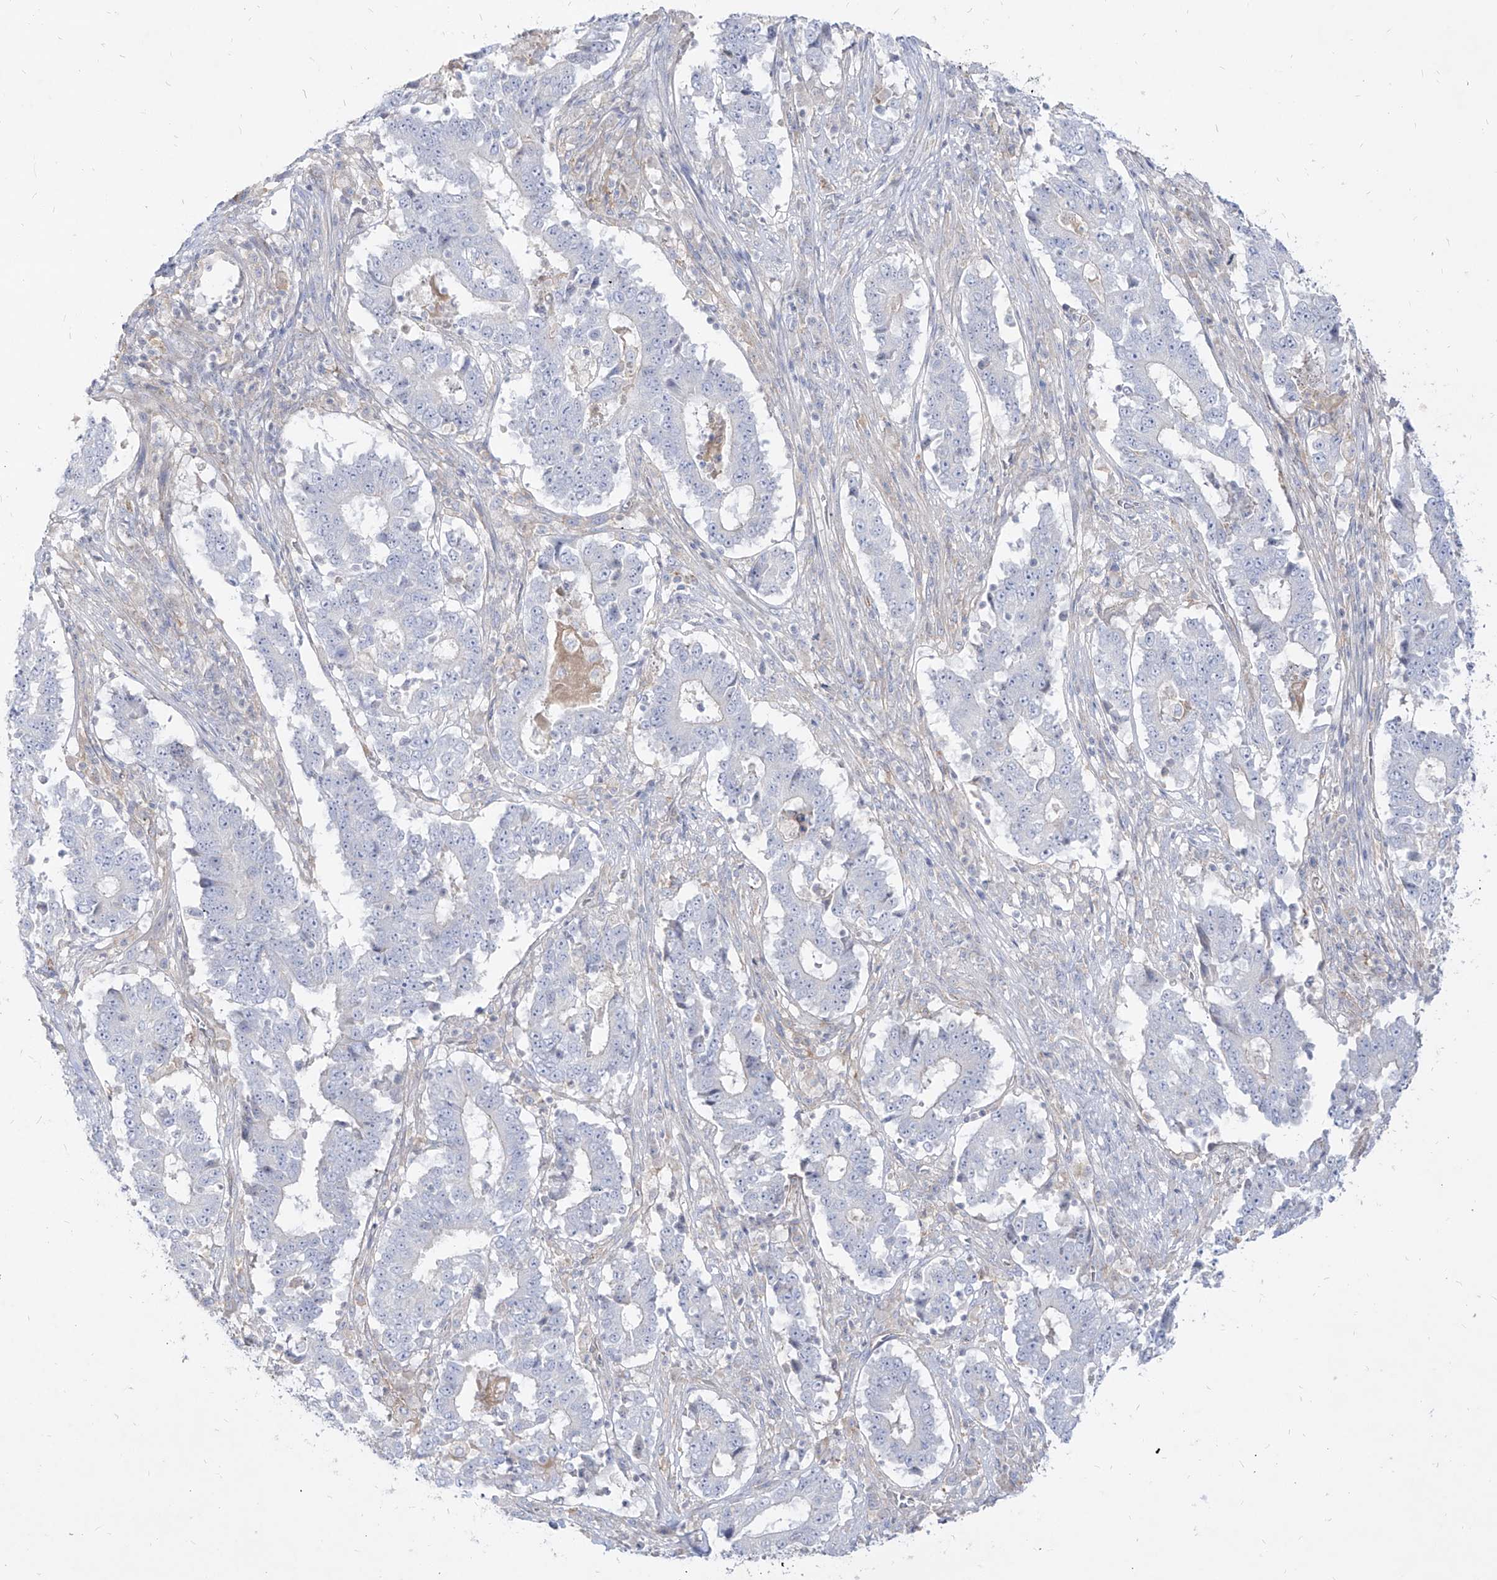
{"staining": {"intensity": "negative", "quantity": "none", "location": "none"}, "tissue": "stomach cancer", "cell_type": "Tumor cells", "image_type": "cancer", "snomed": [{"axis": "morphology", "description": "Adenocarcinoma, NOS"}, {"axis": "topography", "description": "Stomach"}], "caption": "Human stomach cancer stained for a protein using immunohistochemistry demonstrates no staining in tumor cells.", "gene": "RBFOX3", "patient": {"sex": "male", "age": 59}}